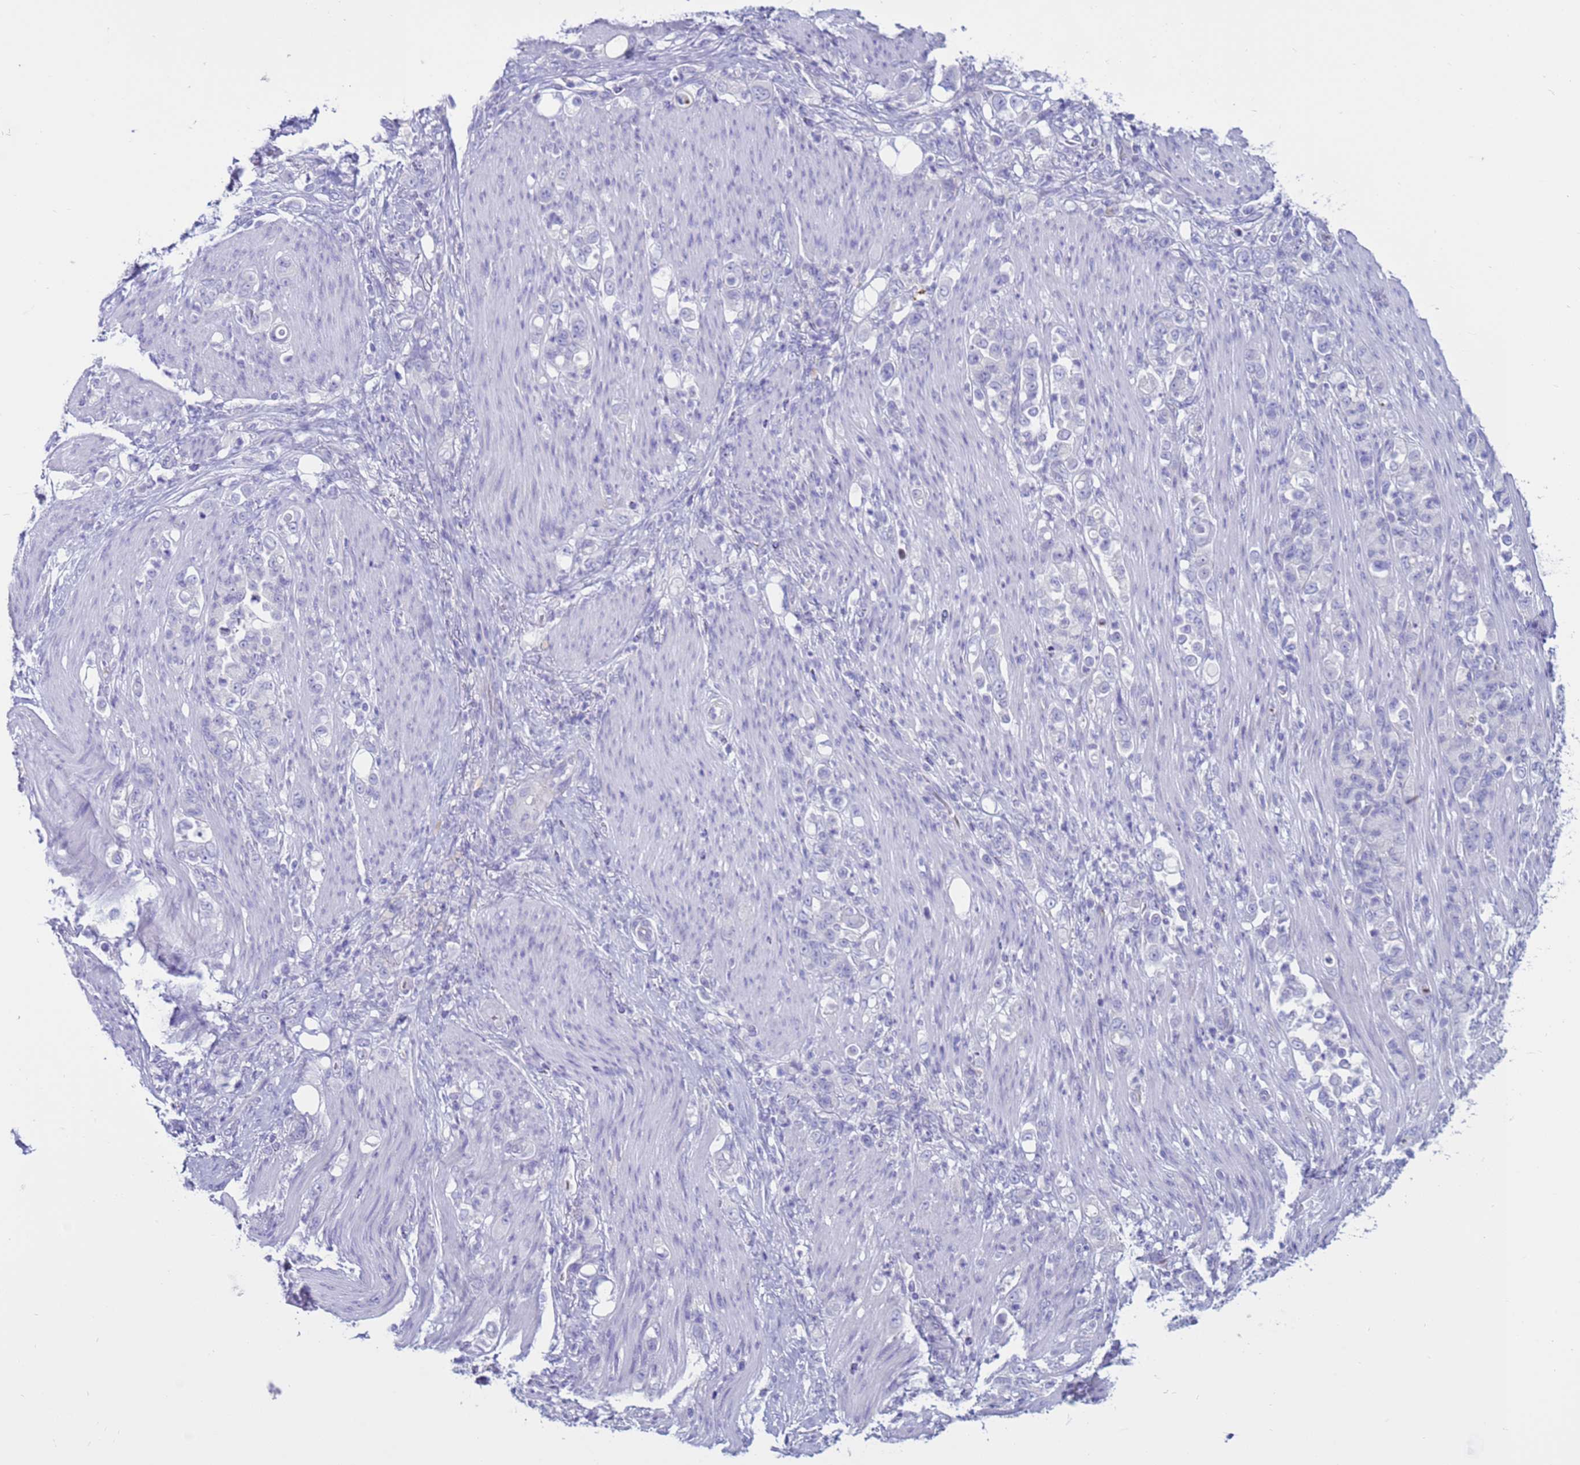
{"staining": {"intensity": "negative", "quantity": "none", "location": "none"}, "tissue": "stomach cancer", "cell_type": "Tumor cells", "image_type": "cancer", "snomed": [{"axis": "morphology", "description": "Normal tissue, NOS"}, {"axis": "morphology", "description": "Adenocarcinoma, NOS"}, {"axis": "topography", "description": "Stomach"}], "caption": "Immunohistochemistry image of stomach cancer stained for a protein (brown), which shows no expression in tumor cells. (Brightfield microscopy of DAB IHC at high magnification).", "gene": "CST4", "patient": {"sex": "female", "age": 79}}